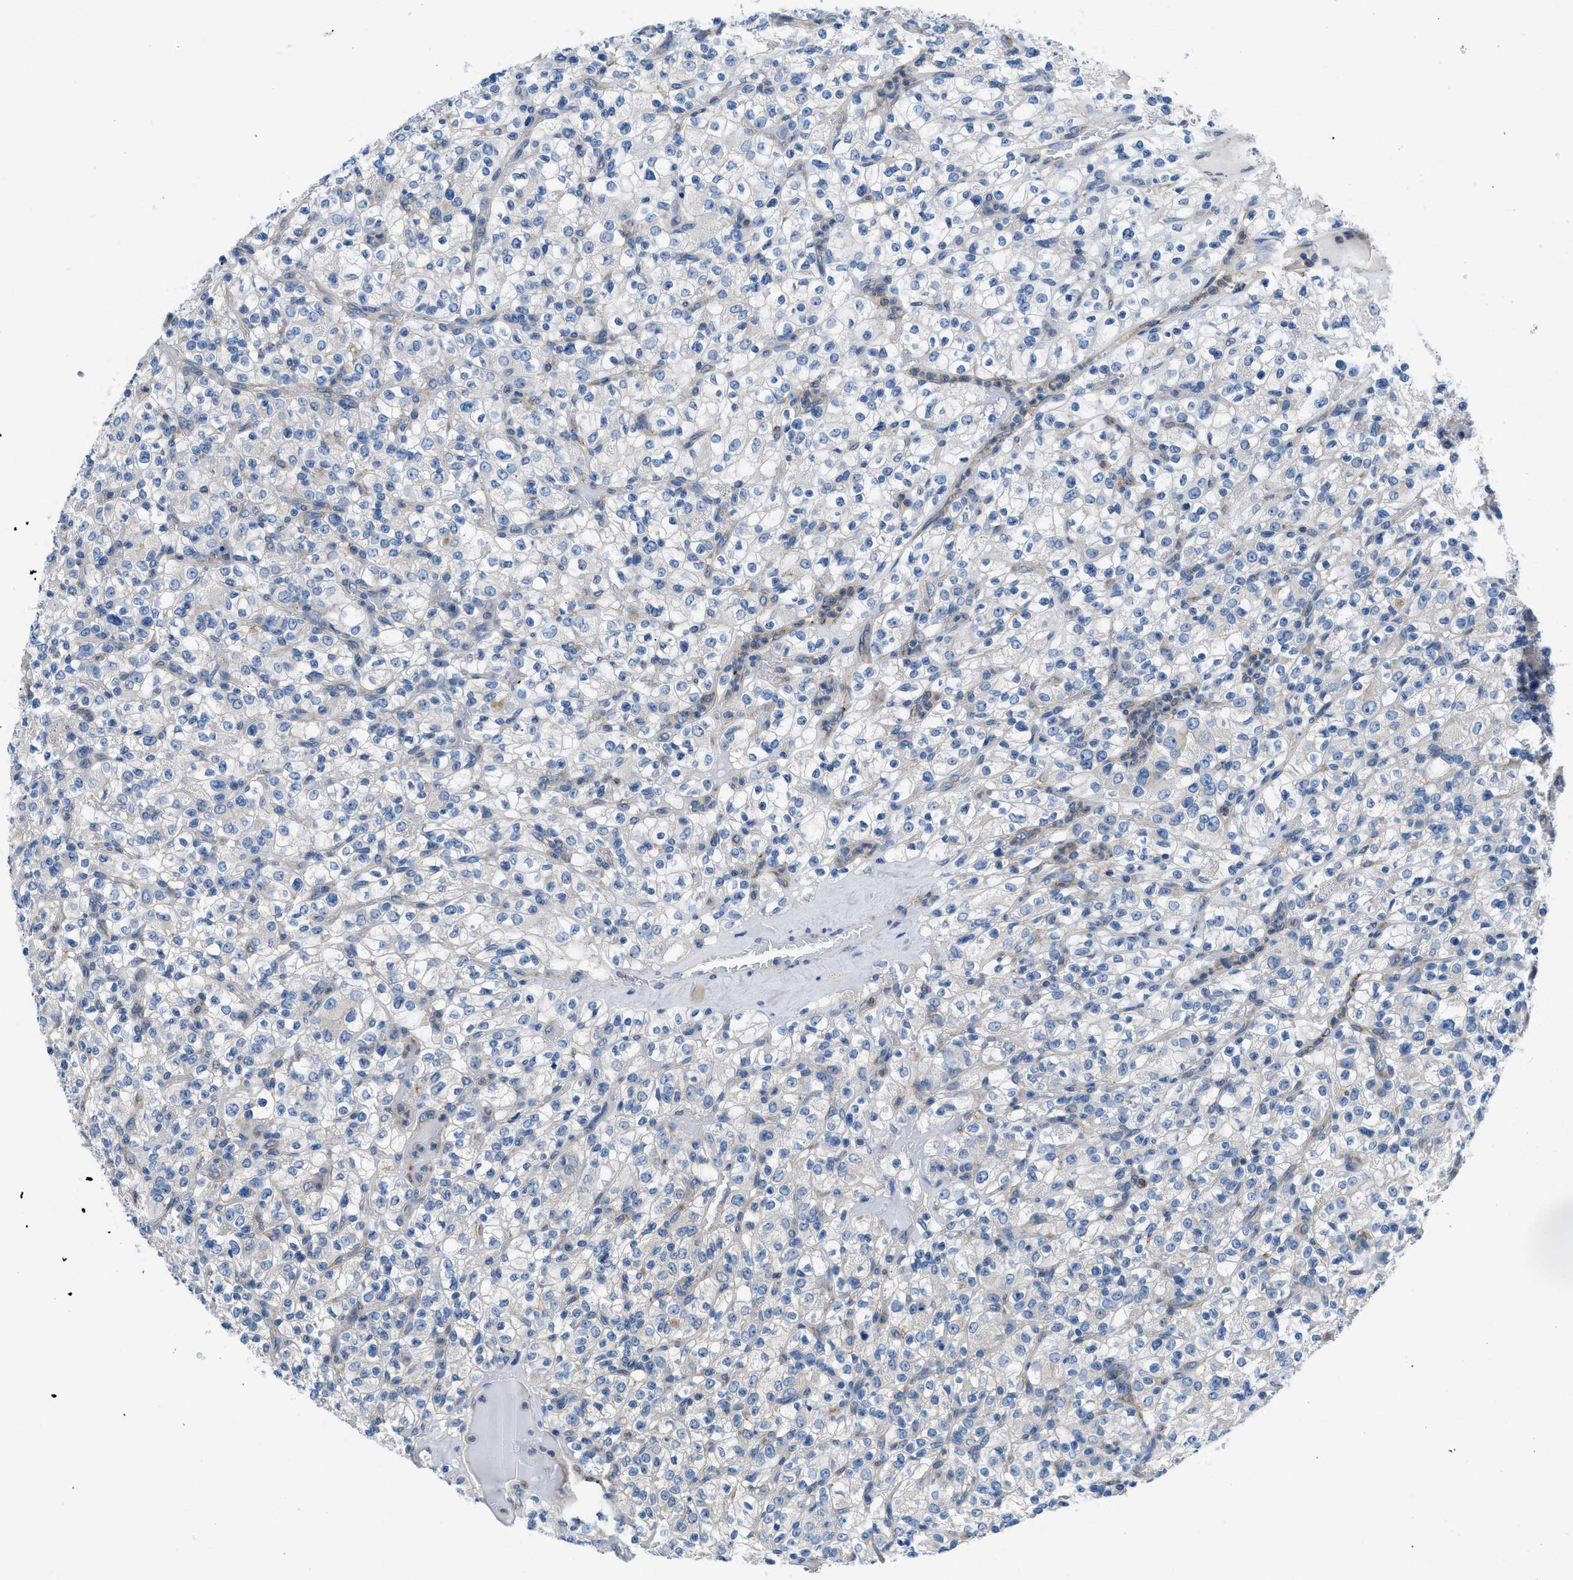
{"staining": {"intensity": "negative", "quantity": "none", "location": "none"}, "tissue": "renal cancer", "cell_type": "Tumor cells", "image_type": "cancer", "snomed": [{"axis": "morphology", "description": "Normal tissue, NOS"}, {"axis": "morphology", "description": "Adenocarcinoma, NOS"}, {"axis": "topography", "description": "Kidney"}], "caption": "Tumor cells are negative for brown protein staining in renal adenocarcinoma.", "gene": "BNC2", "patient": {"sex": "female", "age": 72}}